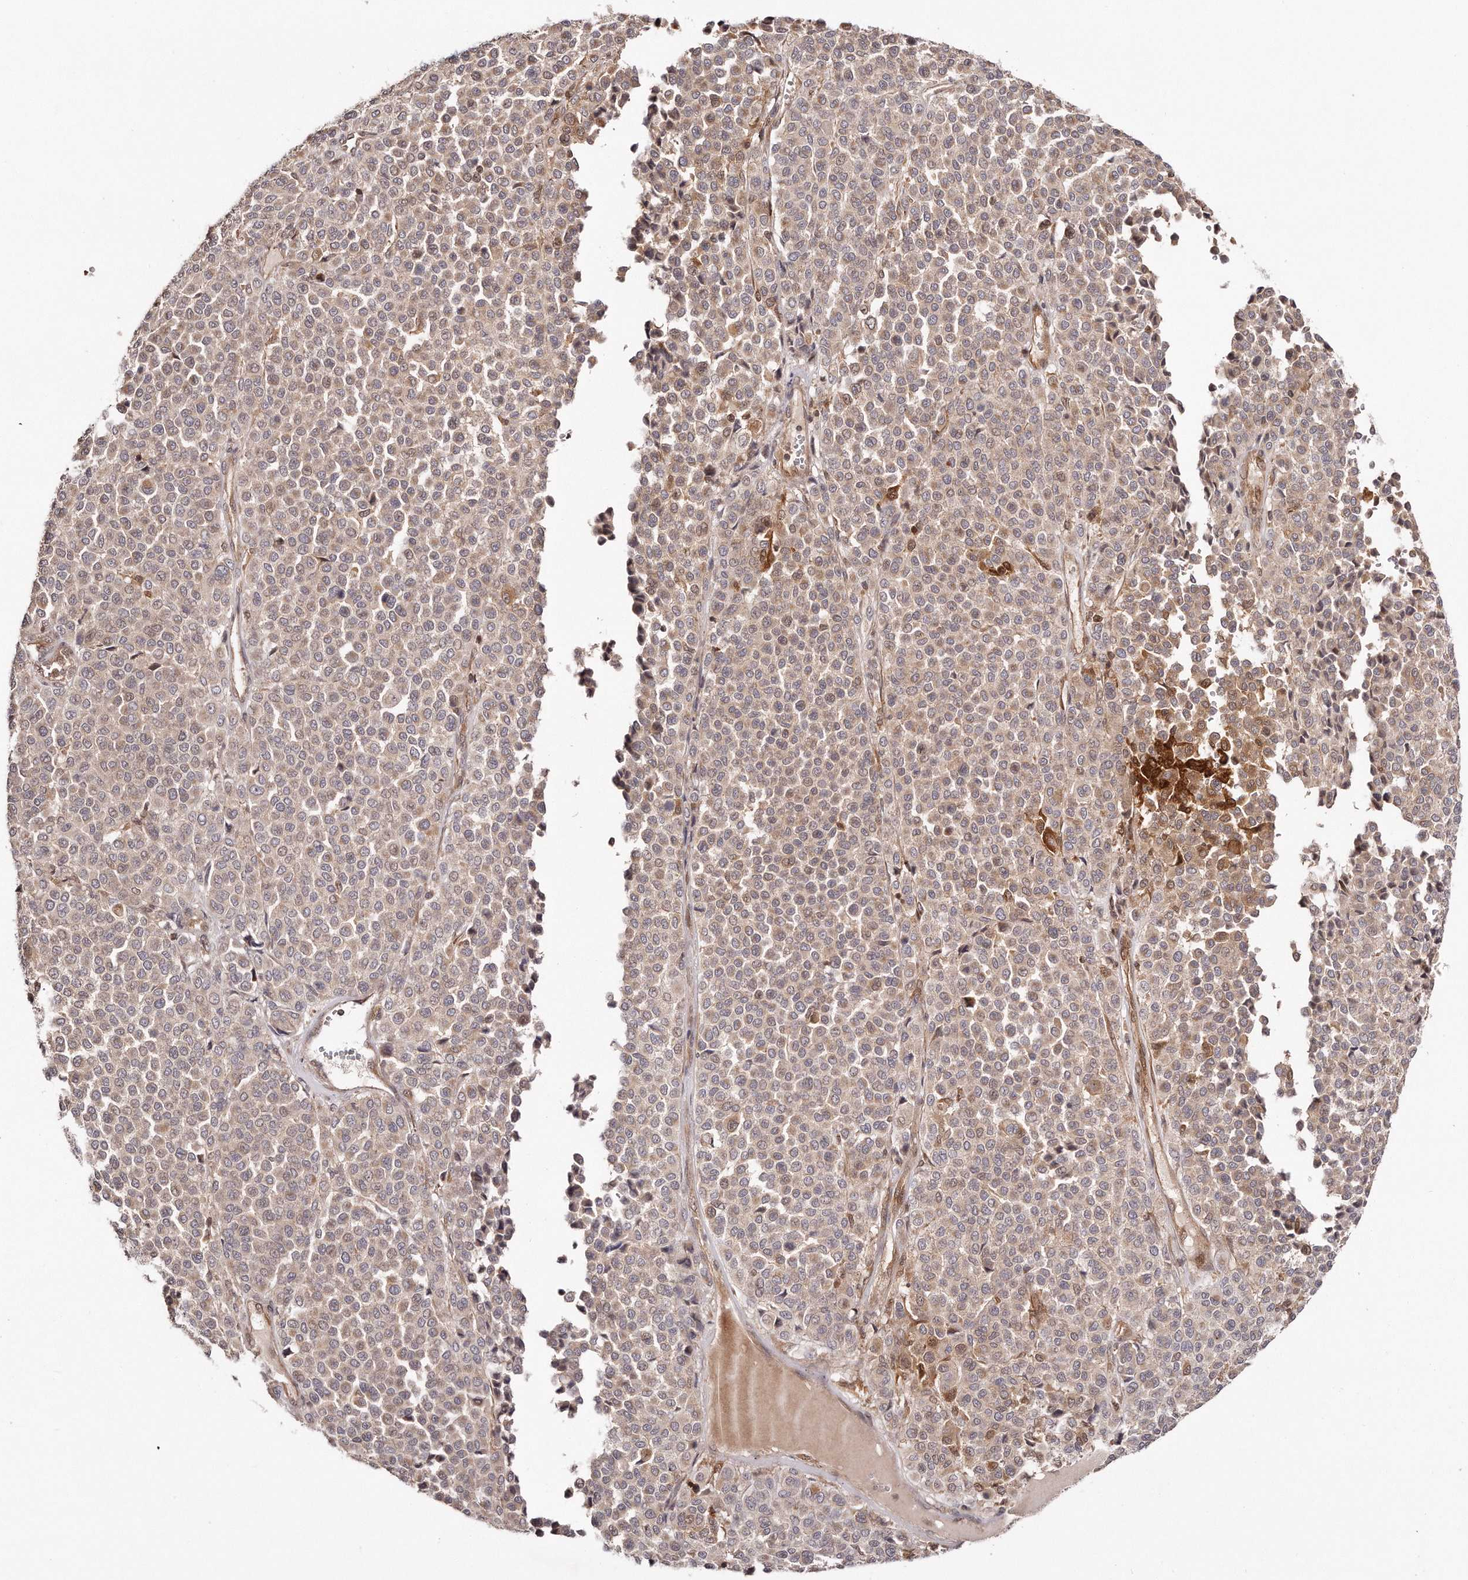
{"staining": {"intensity": "weak", "quantity": ">75%", "location": "cytoplasmic/membranous"}, "tissue": "melanoma", "cell_type": "Tumor cells", "image_type": "cancer", "snomed": [{"axis": "morphology", "description": "Malignant melanoma, Metastatic site"}, {"axis": "topography", "description": "Pancreas"}], "caption": "This is an image of IHC staining of melanoma, which shows weak expression in the cytoplasmic/membranous of tumor cells.", "gene": "GBP4", "patient": {"sex": "female", "age": 30}}